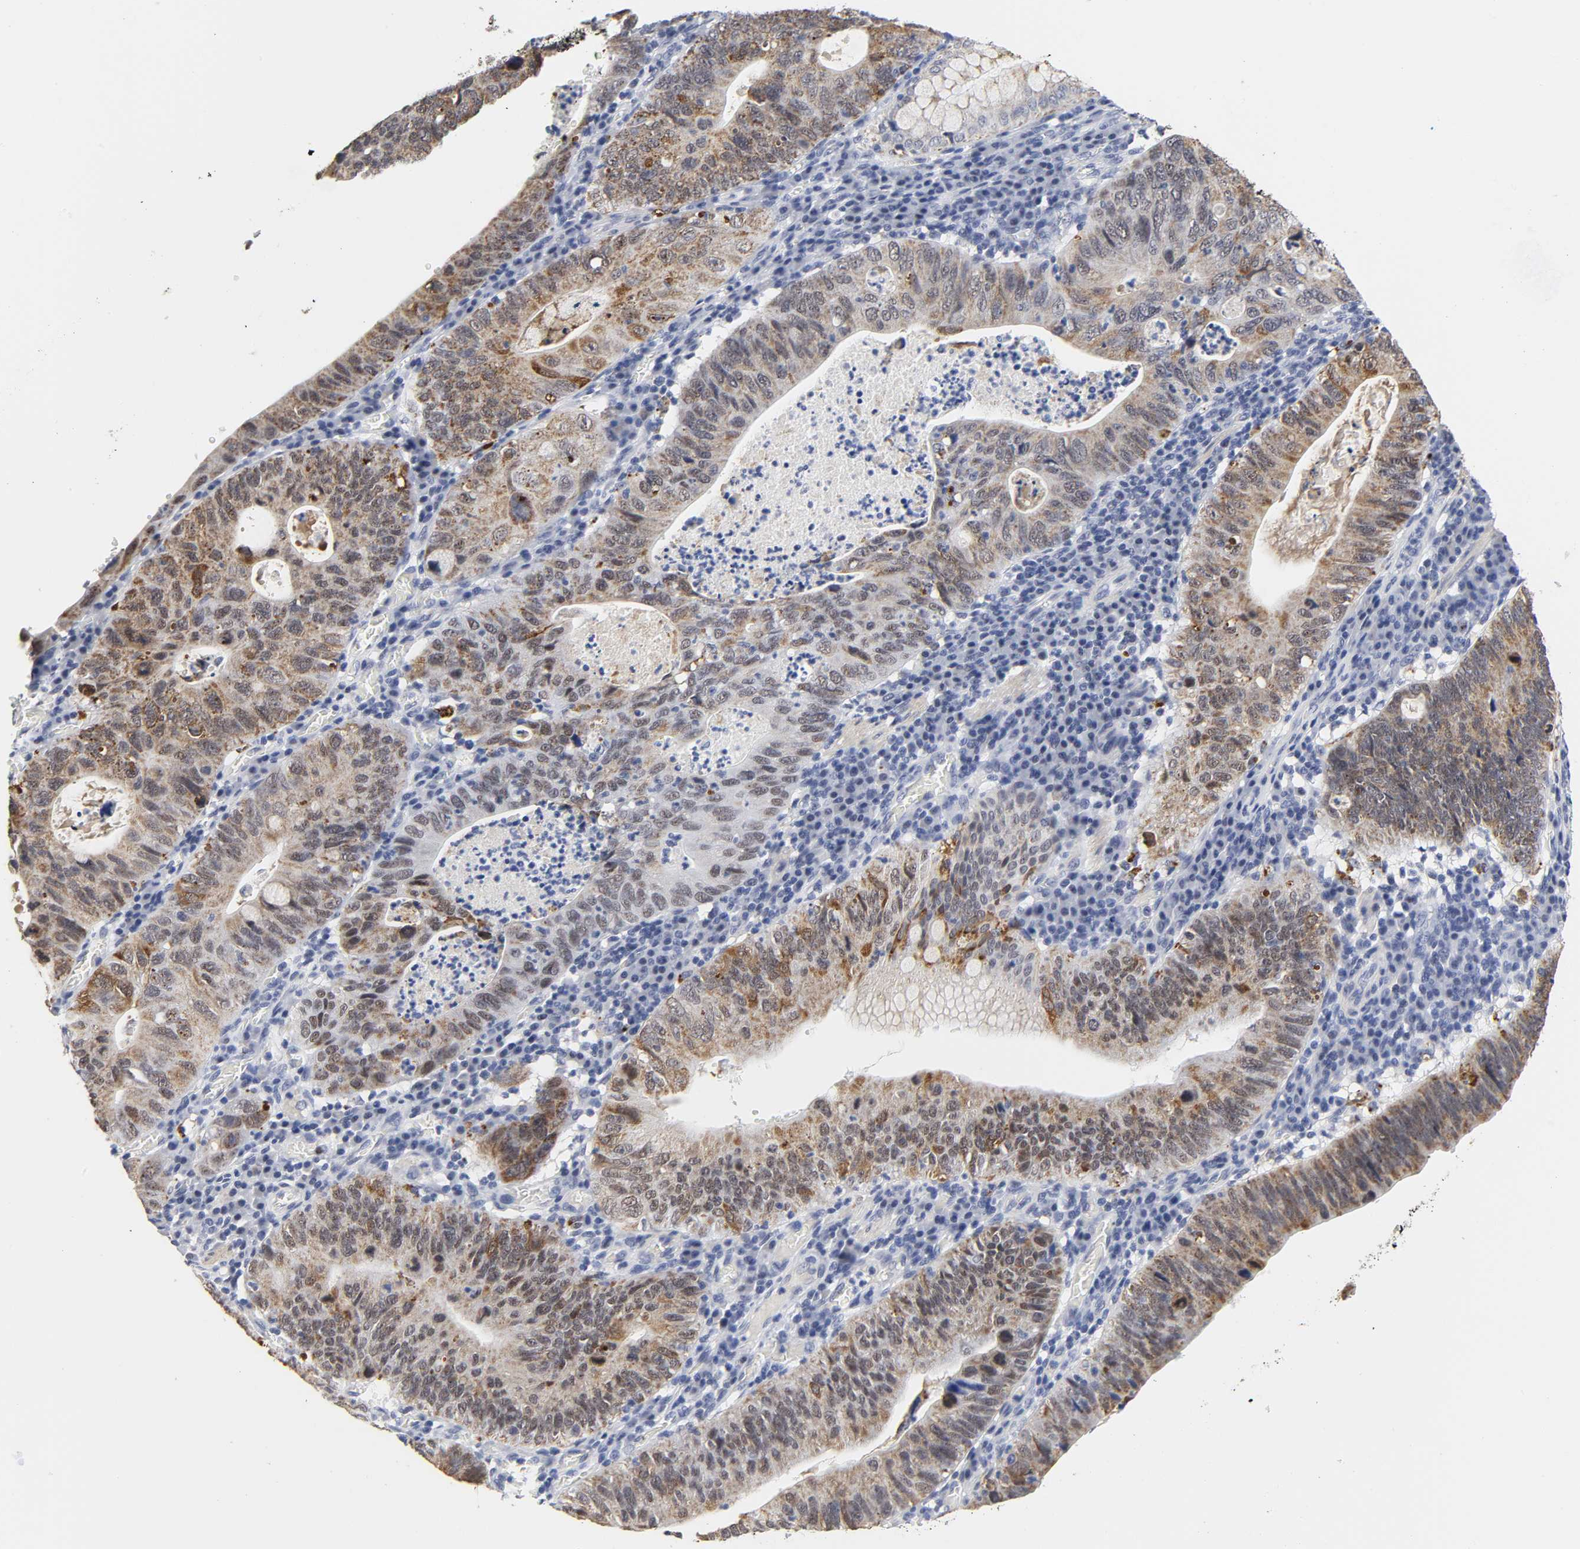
{"staining": {"intensity": "strong", "quantity": ">75%", "location": "cytoplasmic/membranous"}, "tissue": "stomach cancer", "cell_type": "Tumor cells", "image_type": "cancer", "snomed": [{"axis": "morphology", "description": "Adenocarcinoma, NOS"}, {"axis": "topography", "description": "Stomach"}], "caption": "Protein analysis of stomach cancer (adenocarcinoma) tissue exhibits strong cytoplasmic/membranous positivity in about >75% of tumor cells. (DAB (3,3'-diaminobenzidine) IHC with brightfield microscopy, high magnification).", "gene": "GRHL2", "patient": {"sex": "male", "age": 59}}